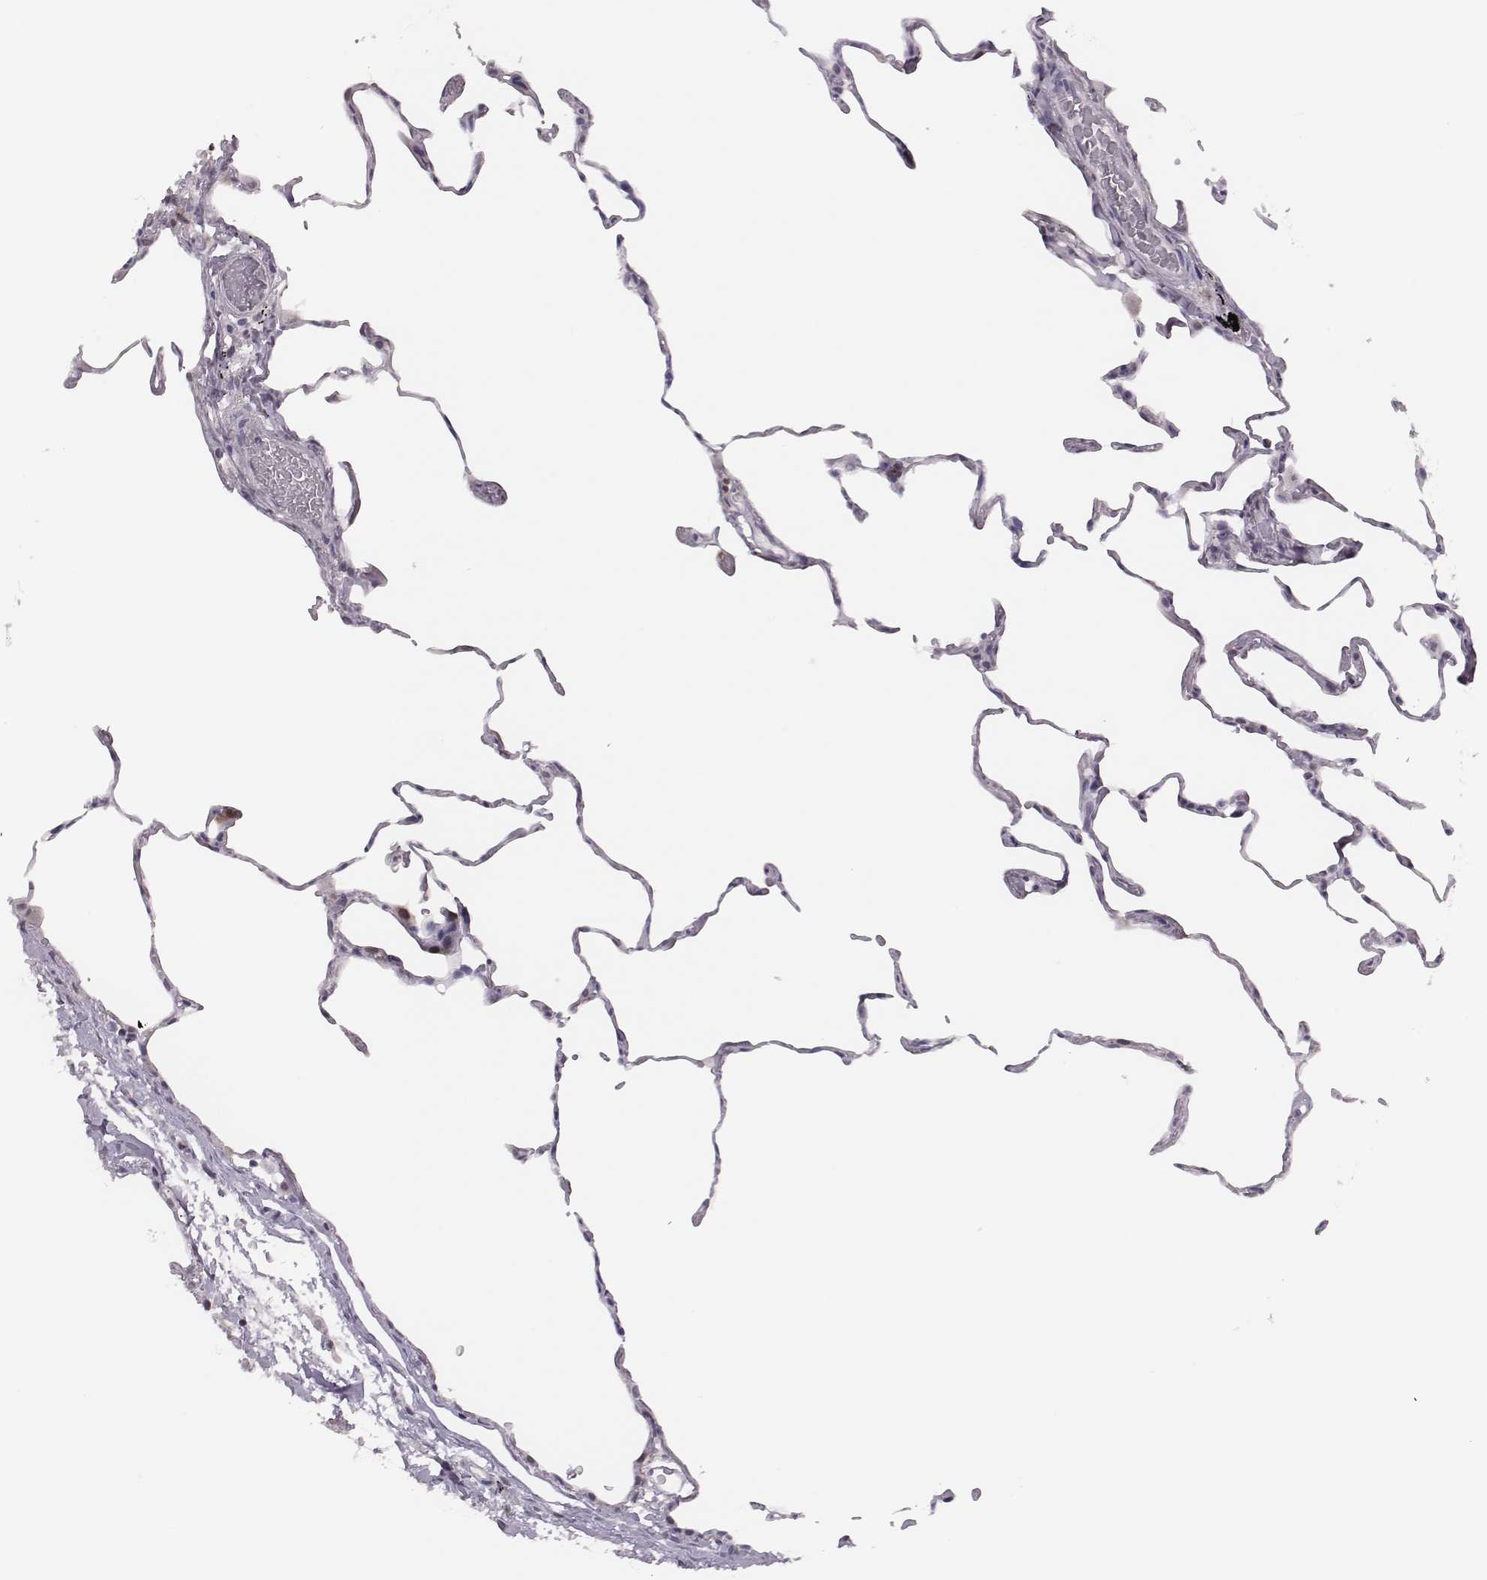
{"staining": {"intensity": "negative", "quantity": "none", "location": "none"}, "tissue": "lung", "cell_type": "Alveolar cells", "image_type": "normal", "snomed": [{"axis": "morphology", "description": "Normal tissue, NOS"}, {"axis": "topography", "description": "Lung"}], "caption": "Immunohistochemistry histopathology image of benign lung: lung stained with DAB reveals no significant protein staining in alveolar cells. Nuclei are stained in blue.", "gene": "PBK", "patient": {"sex": "female", "age": 57}}